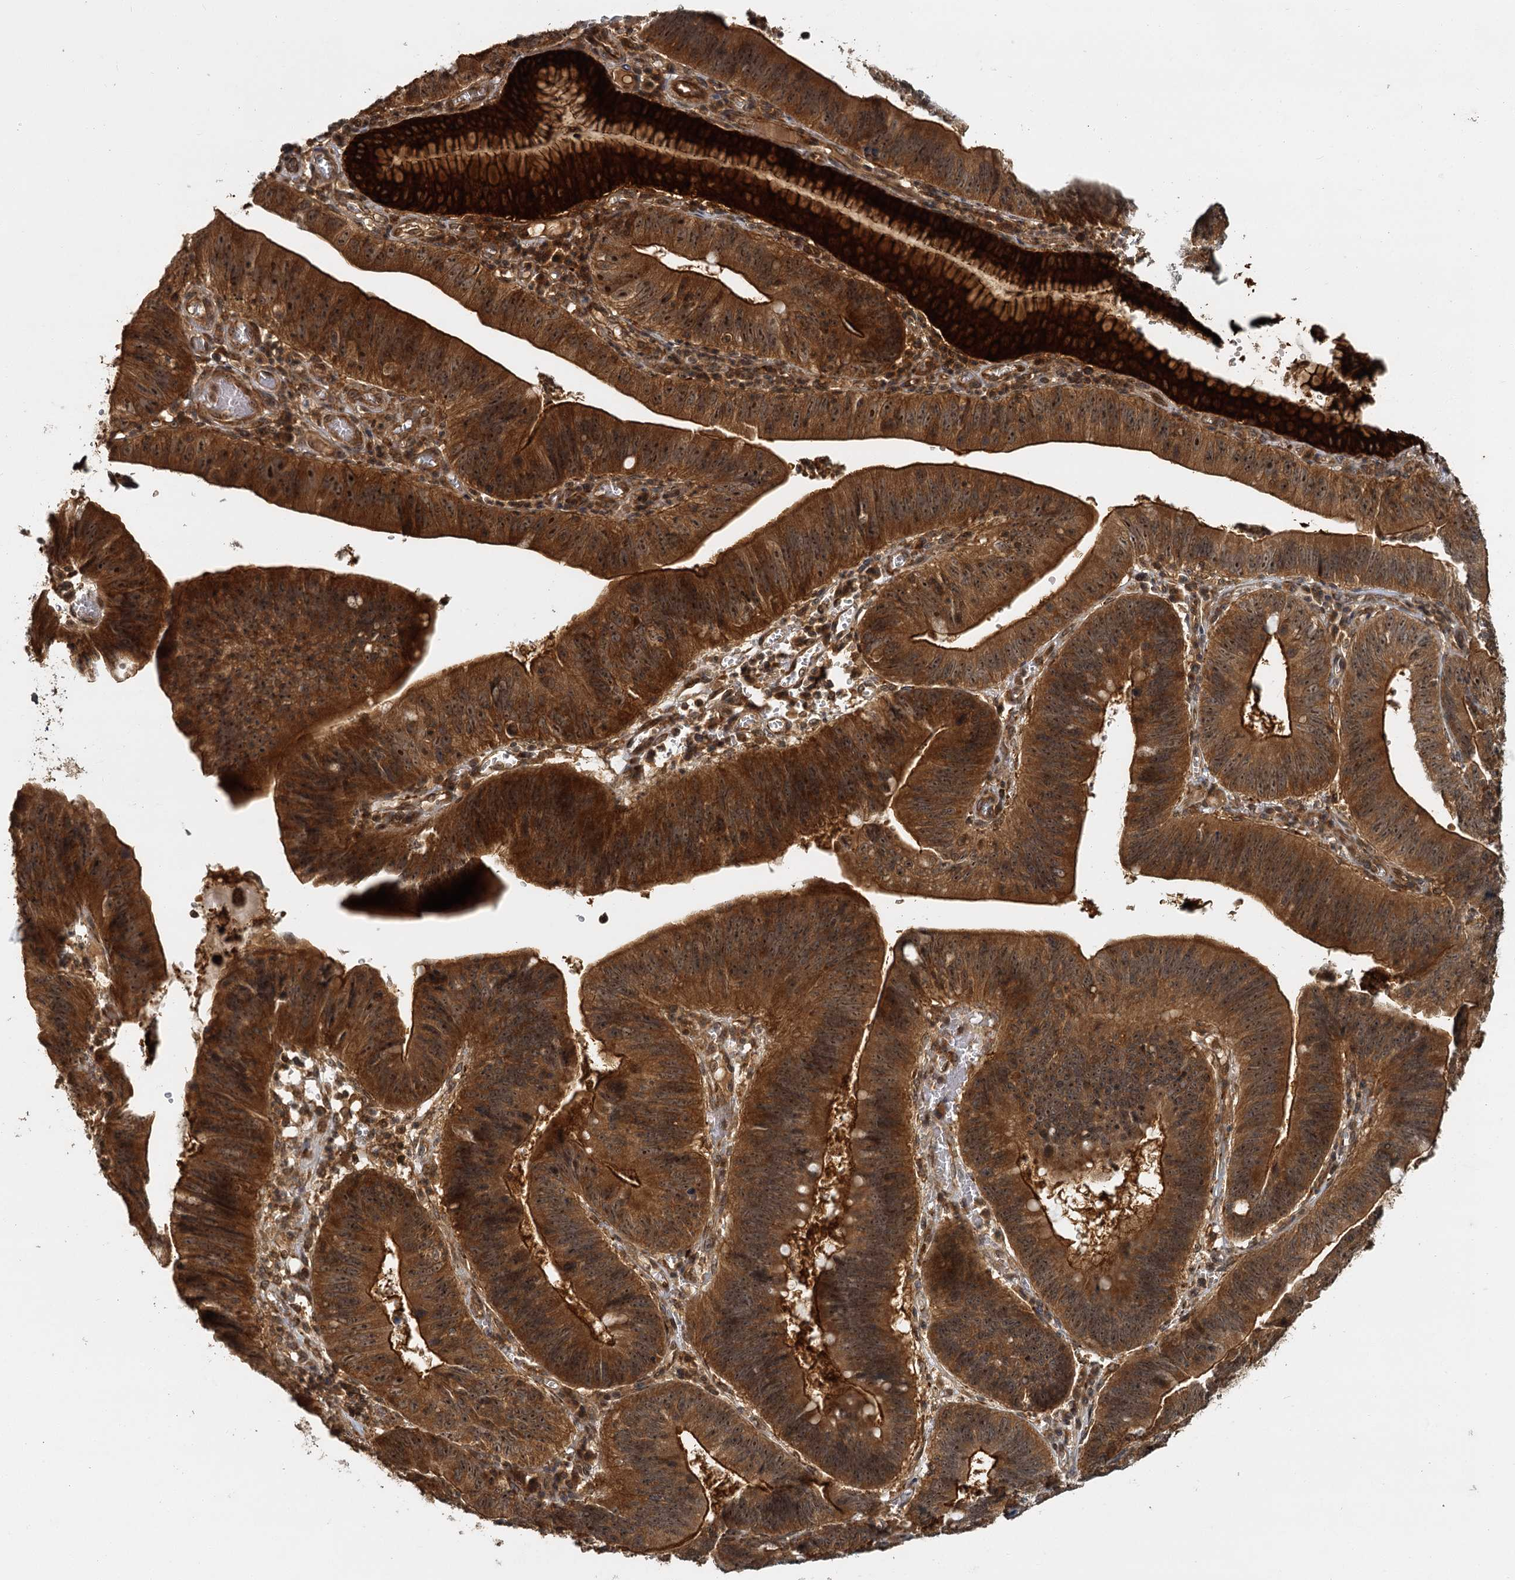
{"staining": {"intensity": "strong", "quantity": ">75%", "location": "cytoplasmic/membranous,nuclear"}, "tissue": "stomach cancer", "cell_type": "Tumor cells", "image_type": "cancer", "snomed": [{"axis": "morphology", "description": "Adenocarcinoma, NOS"}, {"axis": "topography", "description": "Stomach"}], "caption": "Protein expression analysis of human stomach cancer (adenocarcinoma) reveals strong cytoplasmic/membranous and nuclear expression in about >75% of tumor cells.", "gene": "ZNF549", "patient": {"sex": "male", "age": 59}}